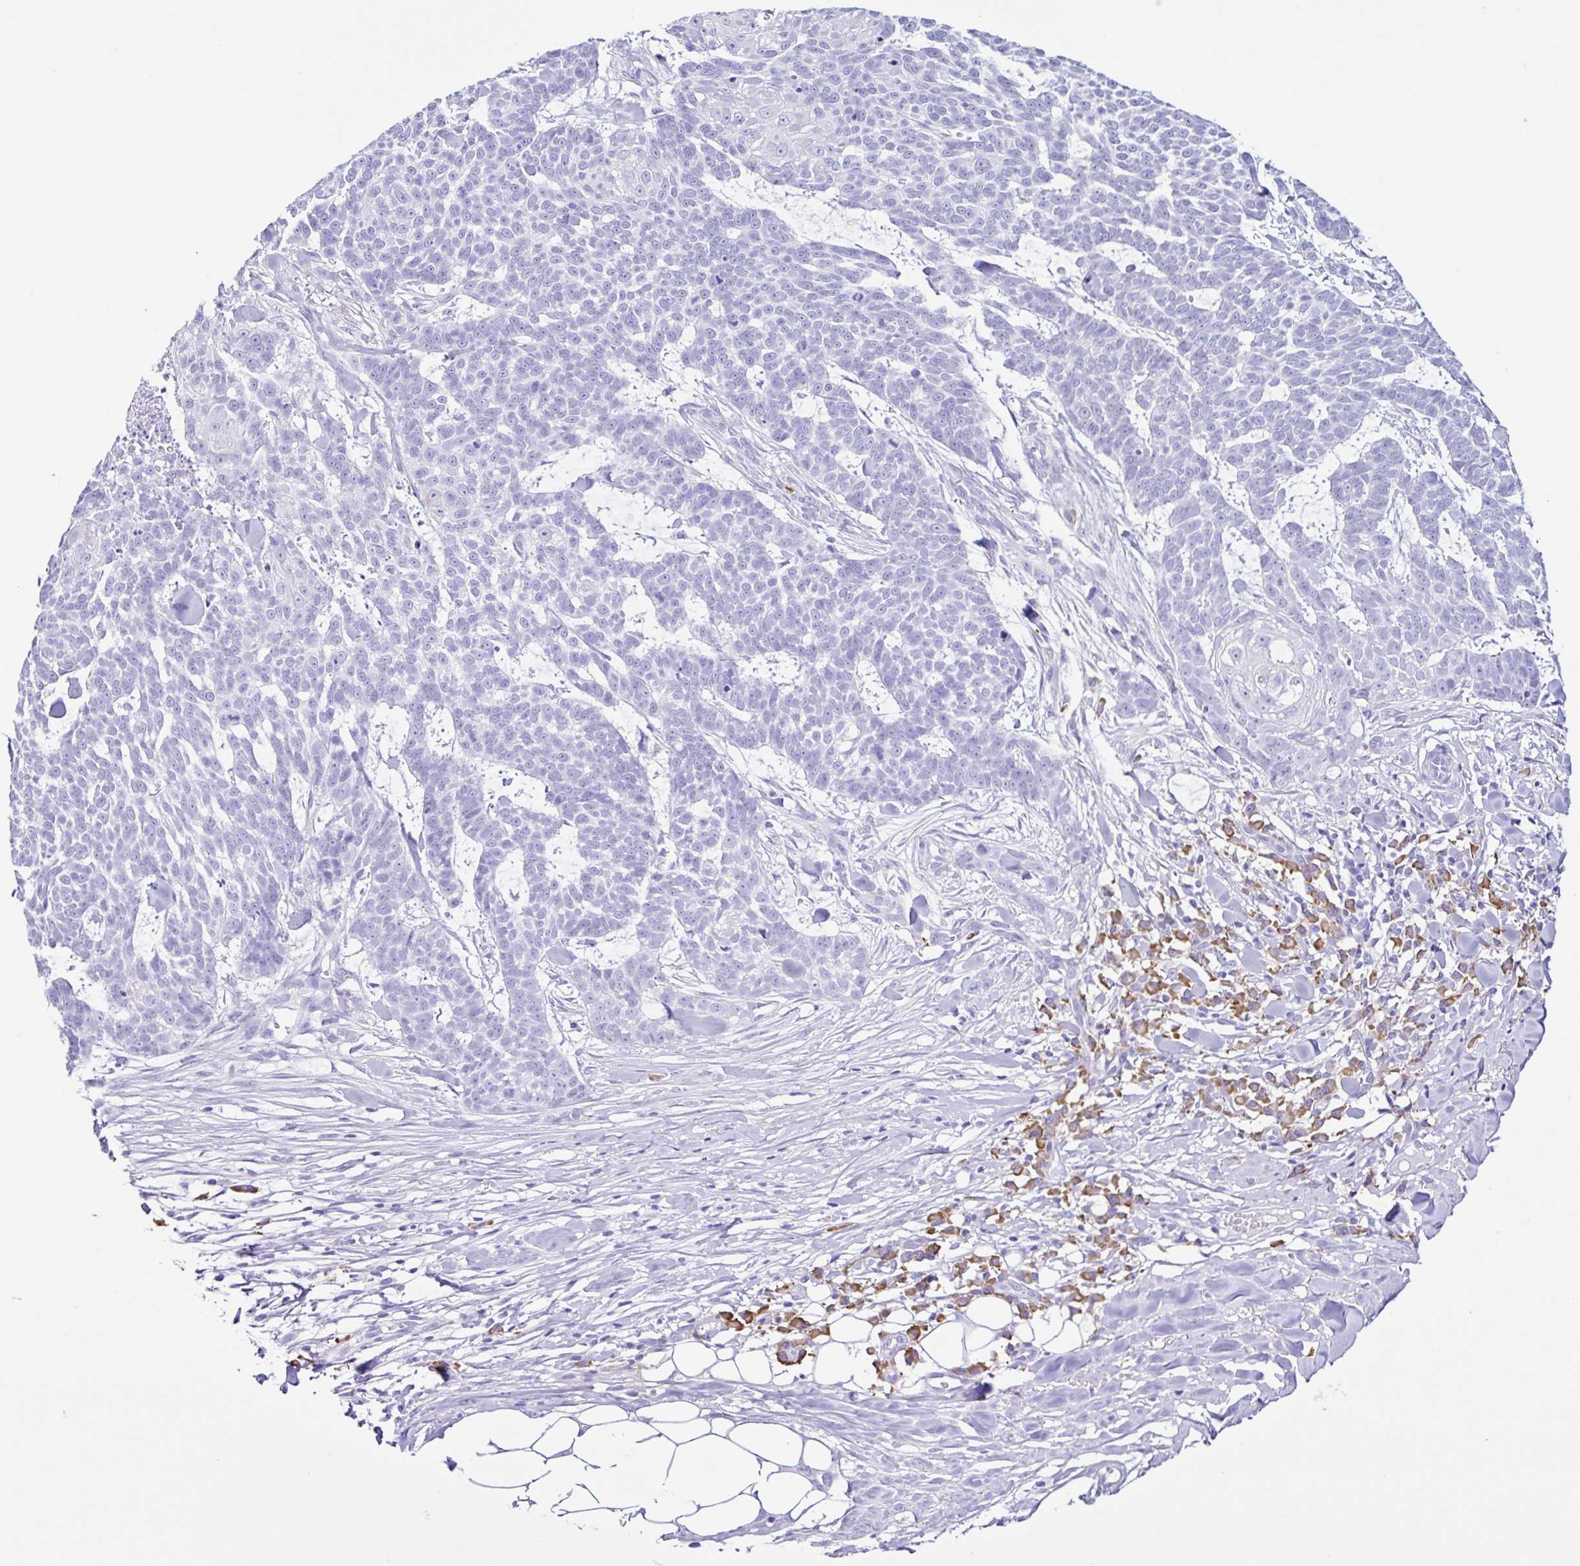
{"staining": {"intensity": "negative", "quantity": "none", "location": "none"}, "tissue": "skin cancer", "cell_type": "Tumor cells", "image_type": "cancer", "snomed": [{"axis": "morphology", "description": "Basal cell carcinoma"}, {"axis": "topography", "description": "Skin"}], "caption": "There is no significant staining in tumor cells of skin cancer (basal cell carcinoma). Nuclei are stained in blue.", "gene": "PIGF", "patient": {"sex": "female", "age": 93}}